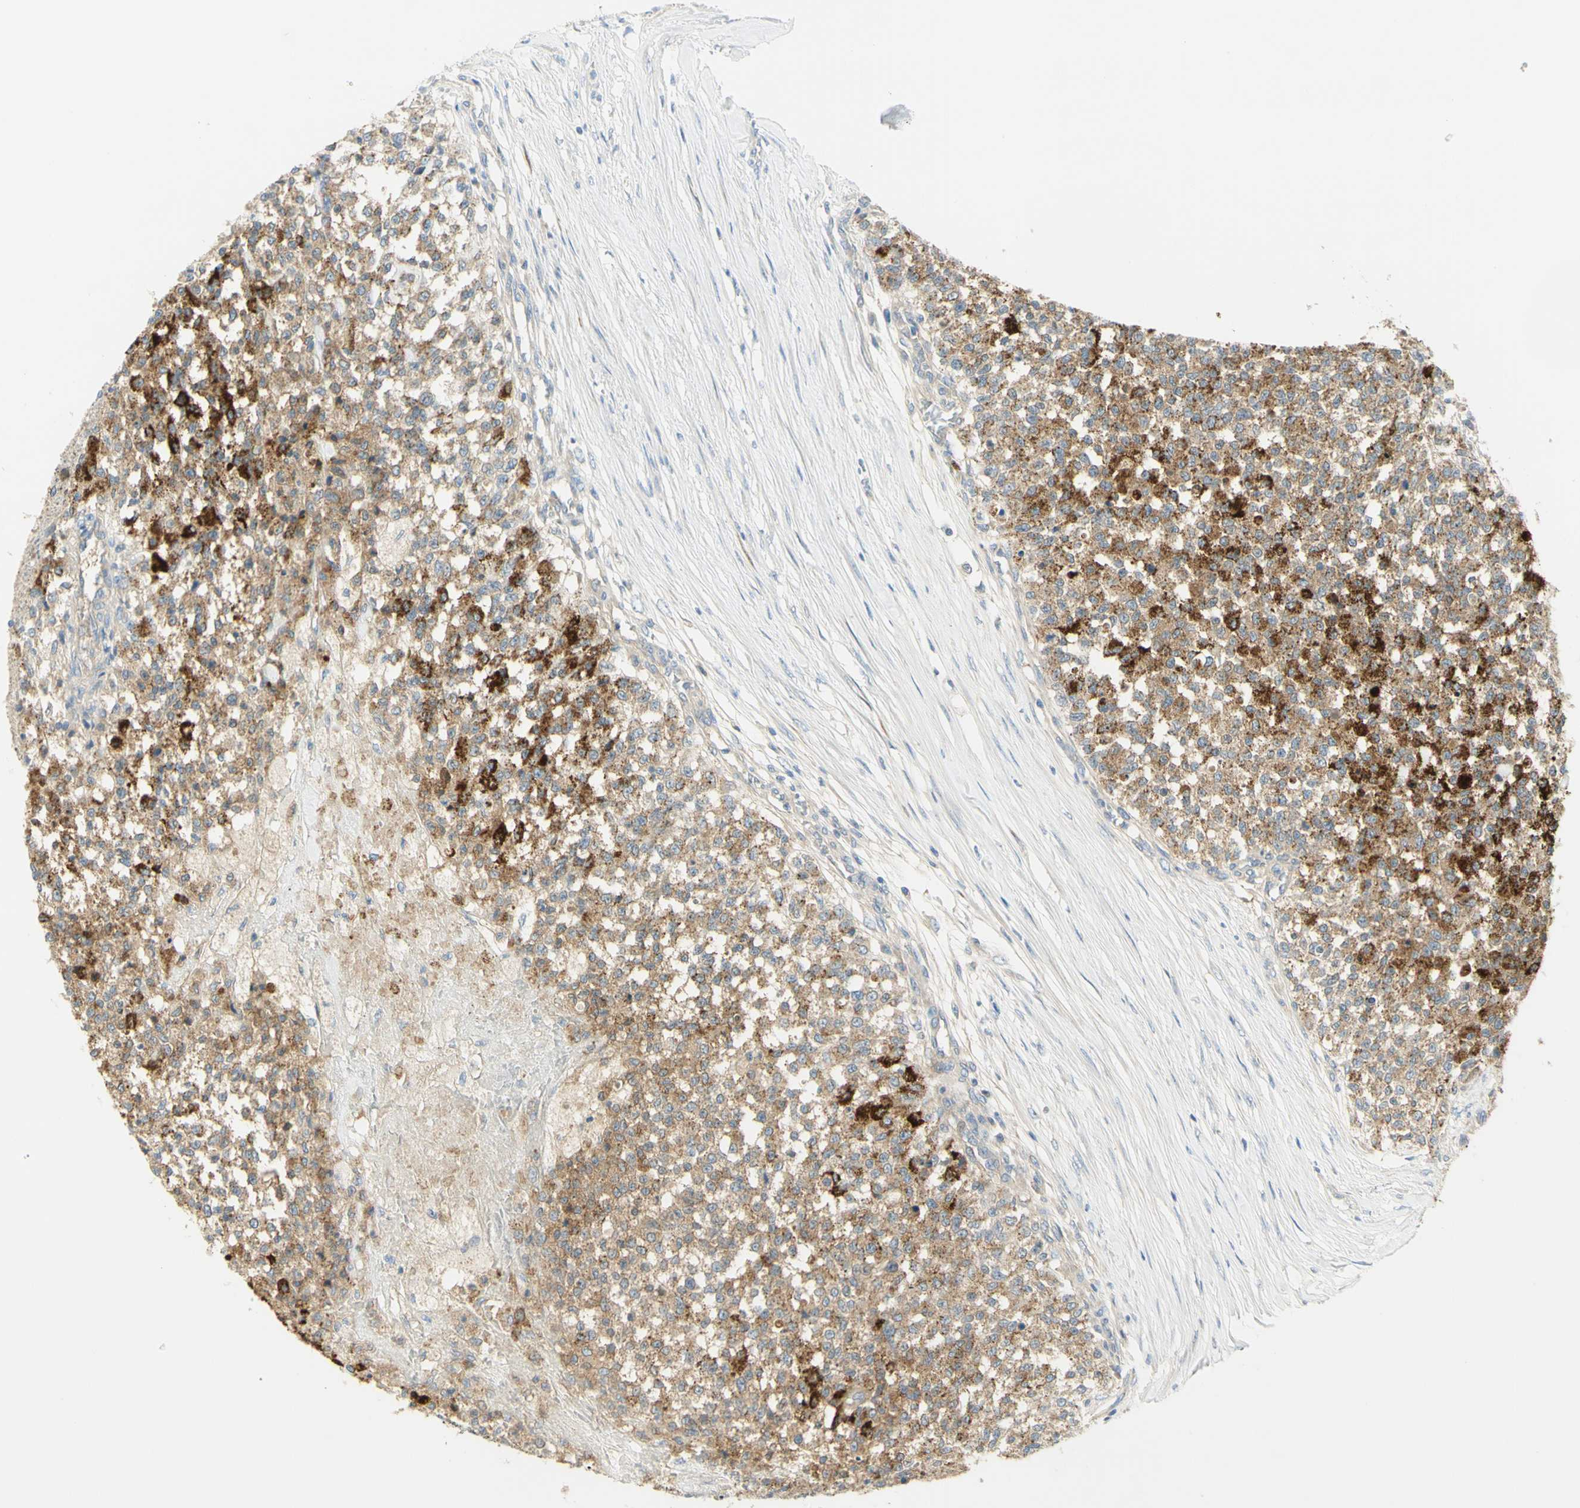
{"staining": {"intensity": "moderate", "quantity": ">75%", "location": "cytoplasmic/membranous"}, "tissue": "testis cancer", "cell_type": "Tumor cells", "image_type": "cancer", "snomed": [{"axis": "morphology", "description": "Seminoma, NOS"}, {"axis": "topography", "description": "Testis"}], "caption": "Protein positivity by immunohistochemistry reveals moderate cytoplasmic/membranous staining in approximately >75% of tumor cells in seminoma (testis). (Stains: DAB (3,3'-diaminobenzidine) in brown, nuclei in blue, Microscopy: brightfield microscopy at high magnification).", "gene": "GCNT3", "patient": {"sex": "male", "age": 59}}